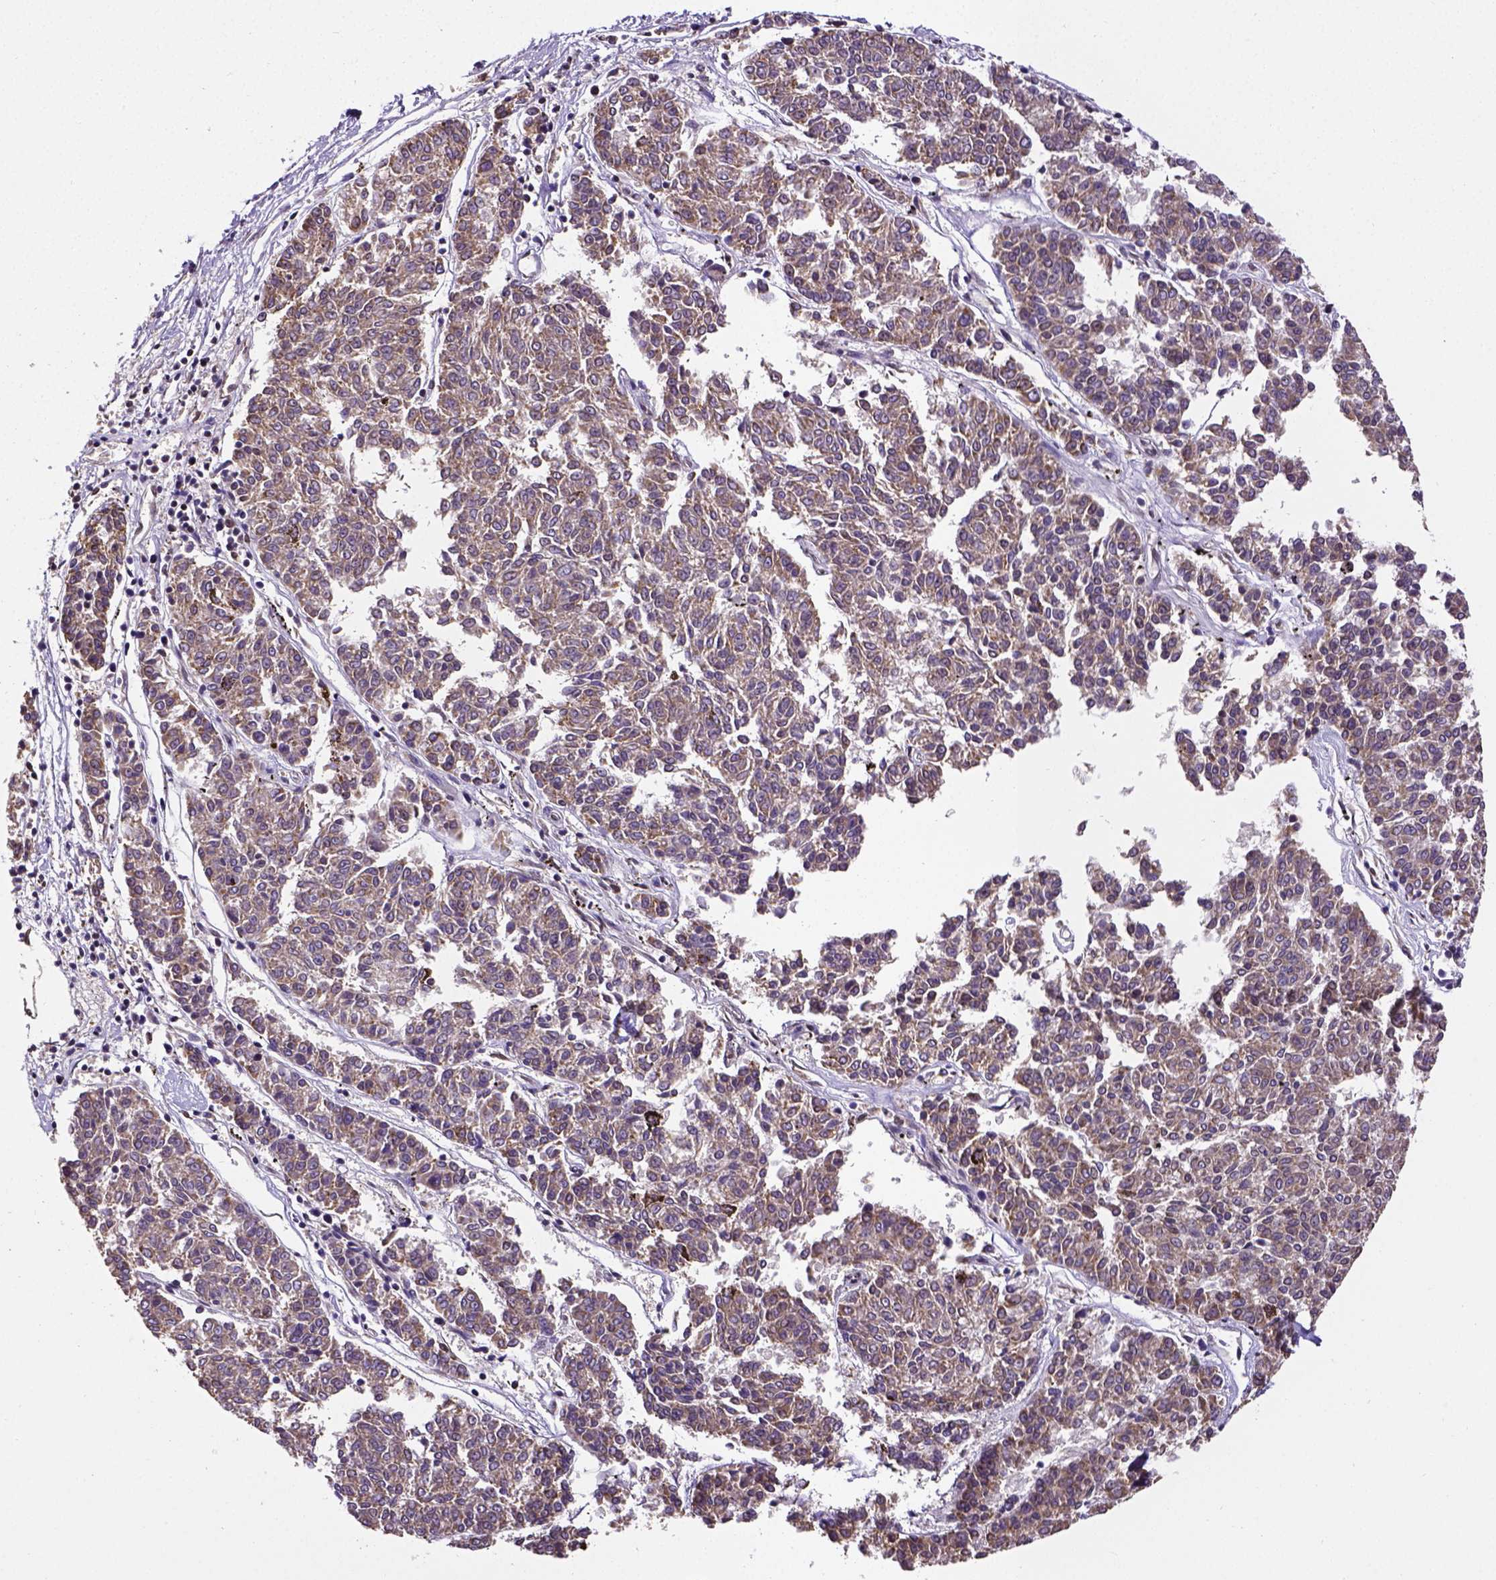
{"staining": {"intensity": "weak", "quantity": "25%-75%", "location": "cytoplasmic/membranous"}, "tissue": "melanoma", "cell_type": "Tumor cells", "image_type": "cancer", "snomed": [{"axis": "morphology", "description": "Malignant melanoma, NOS"}, {"axis": "topography", "description": "Skin"}], "caption": "Approximately 25%-75% of tumor cells in malignant melanoma reveal weak cytoplasmic/membranous protein staining as visualized by brown immunohistochemical staining.", "gene": "MTDH", "patient": {"sex": "female", "age": 72}}